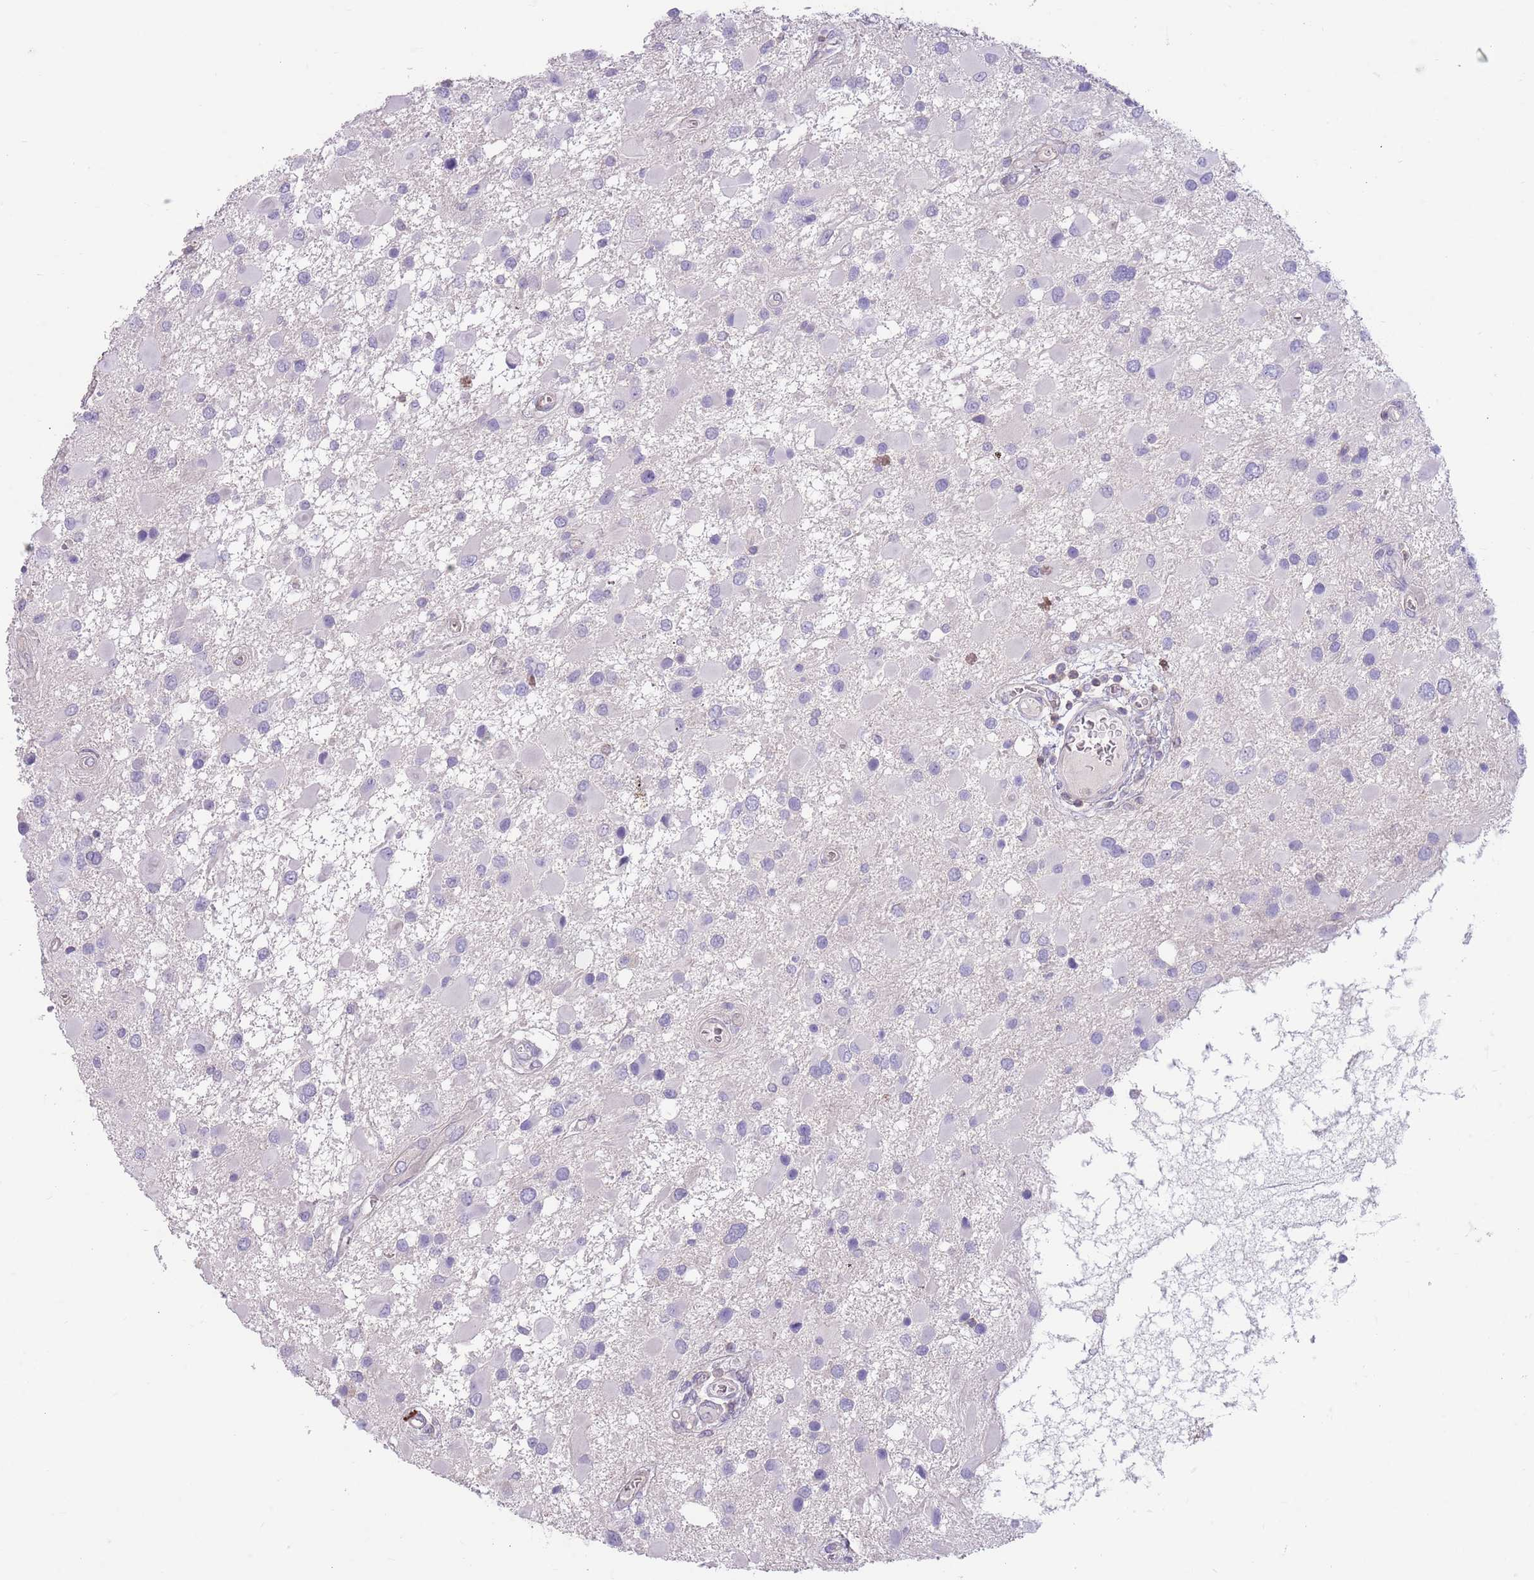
{"staining": {"intensity": "negative", "quantity": "none", "location": "none"}, "tissue": "glioma", "cell_type": "Tumor cells", "image_type": "cancer", "snomed": [{"axis": "morphology", "description": "Glioma, malignant, High grade"}, {"axis": "topography", "description": "Brain"}], "caption": "Malignant glioma (high-grade) was stained to show a protein in brown. There is no significant positivity in tumor cells.", "gene": "ZNF14", "patient": {"sex": "male", "age": 53}}